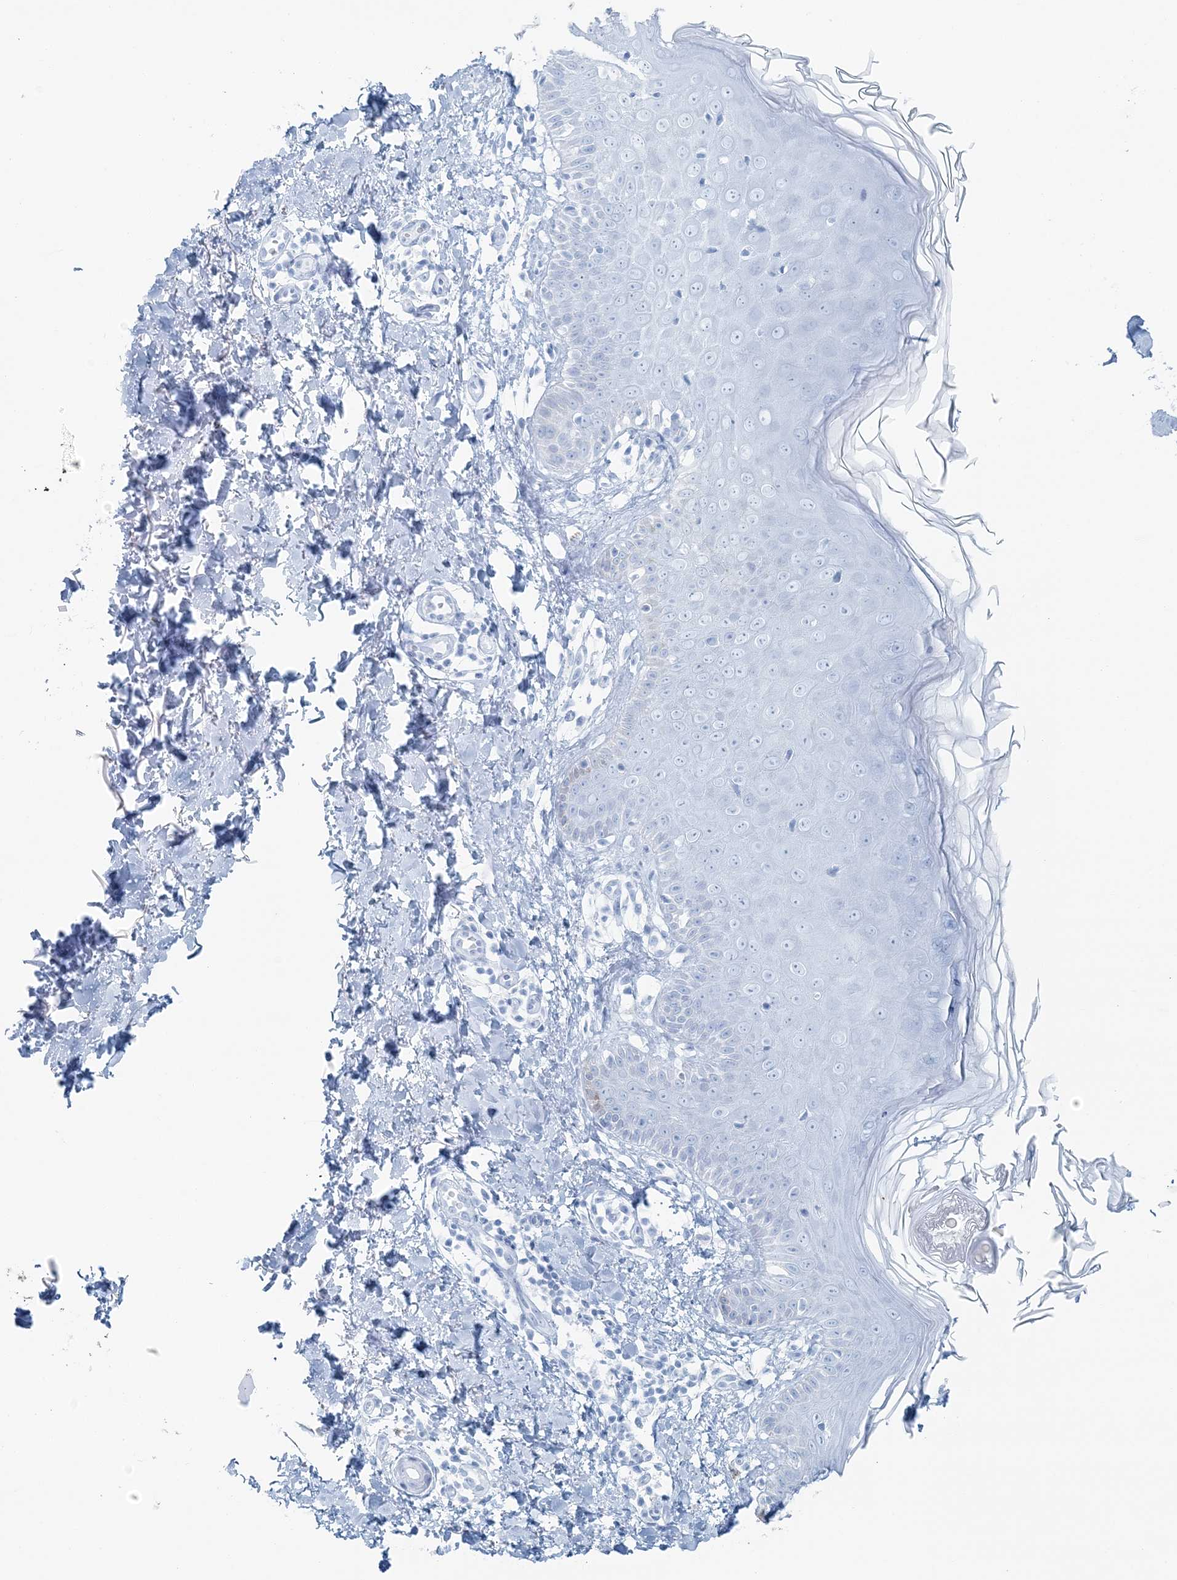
{"staining": {"intensity": "negative", "quantity": "none", "location": "none"}, "tissue": "skin", "cell_type": "Fibroblasts", "image_type": "normal", "snomed": [{"axis": "morphology", "description": "Normal tissue, NOS"}, {"axis": "topography", "description": "Skin"}], "caption": "IHC of benign skin displays no positivity in fibroblasts.", "gene": "SNX2", "patient": {"sex": "male", "age": 52}}